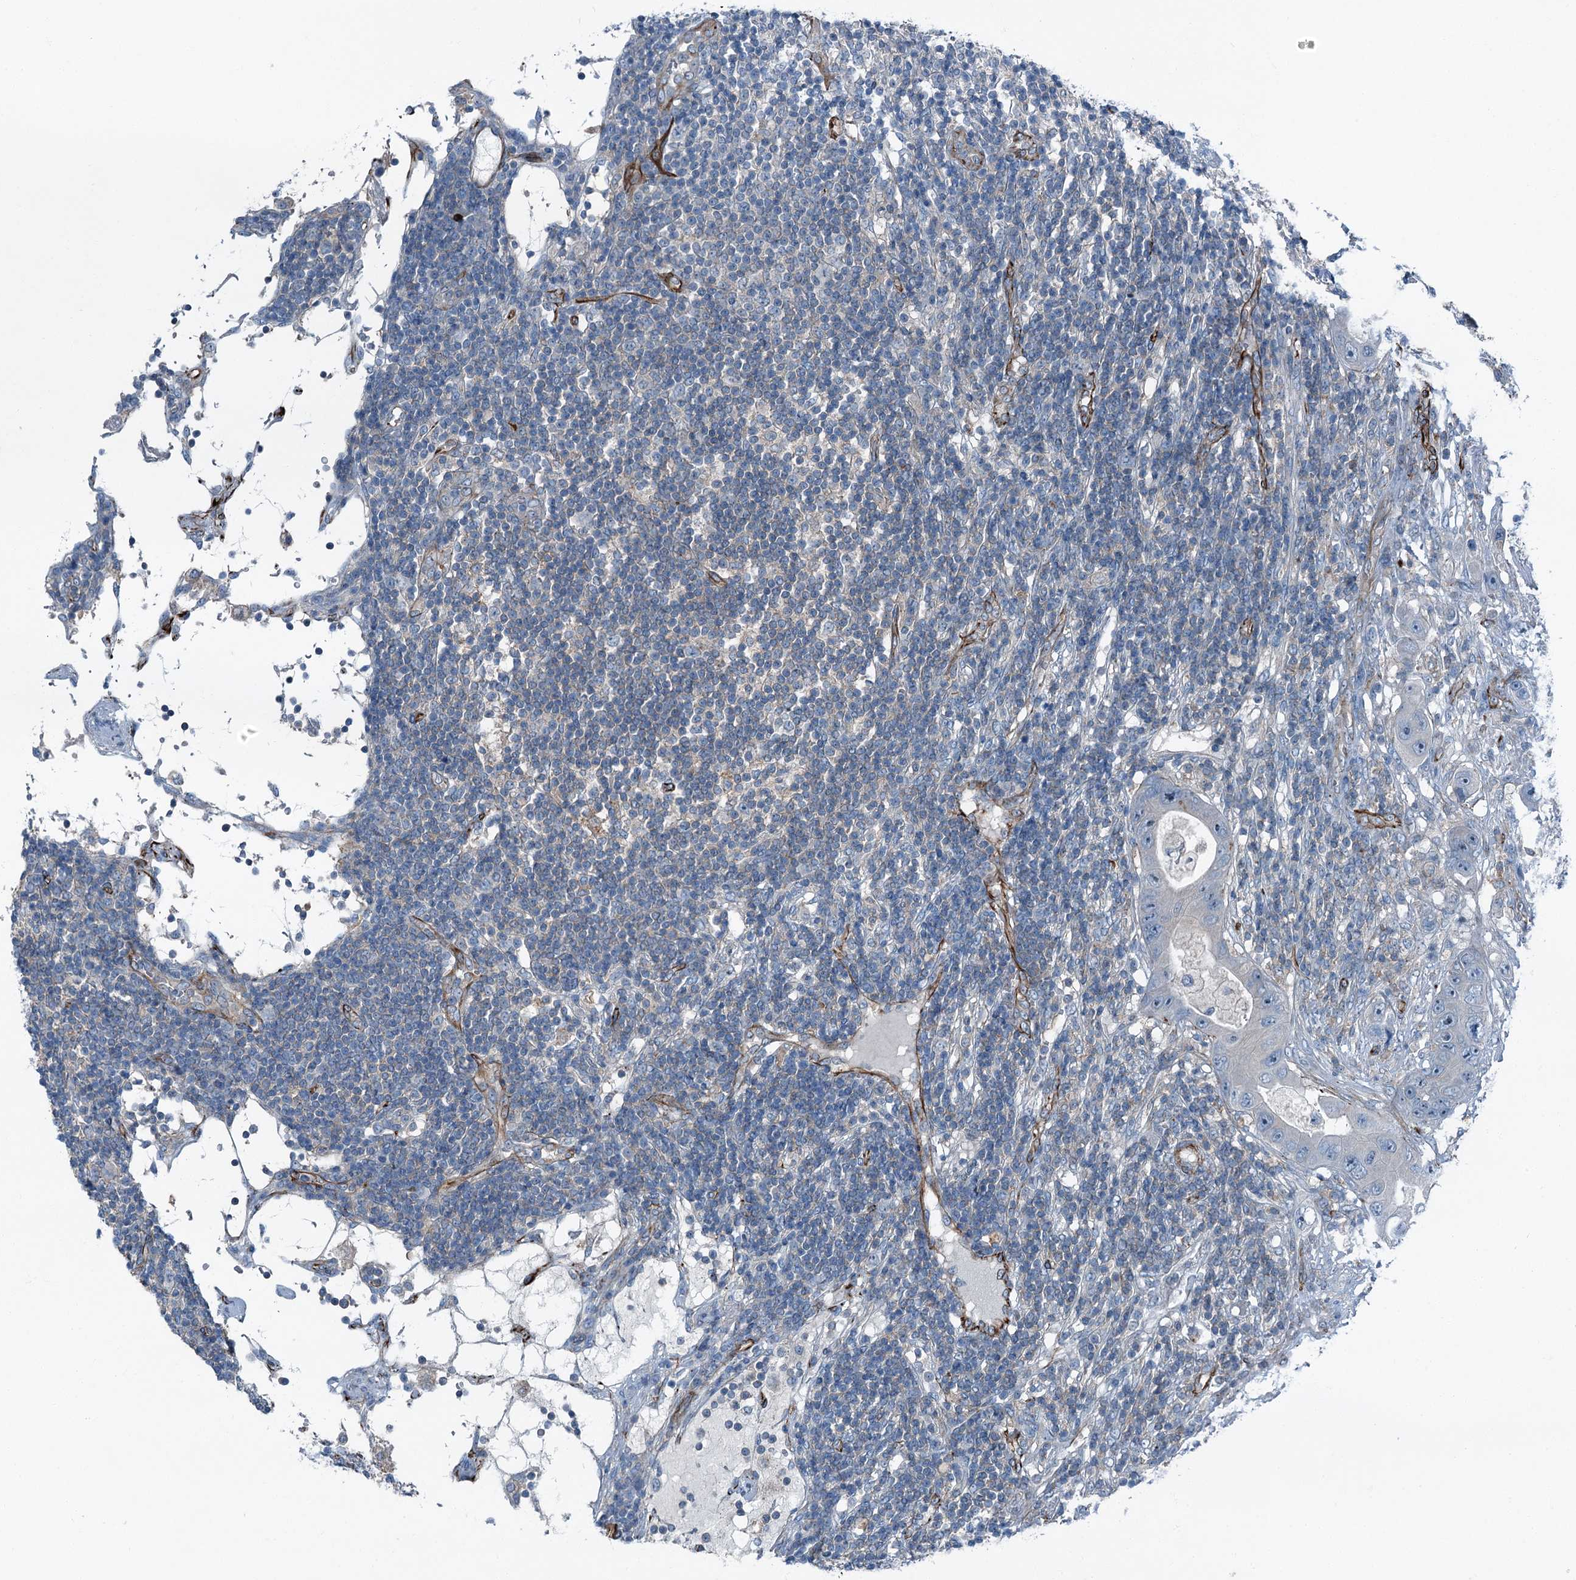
{"staining": {"intensity": "negative", "quantity": "none", "location": "none"}, "tissue": "colorectal cancer", "cell_type": "Tumor cells", "image_type": "cancer", "snomed": [{"axis": "morphology", "description": "Adenocarcinoma, NOS"}, {"axis": "topography", "description": "Colon"}], "caption": "The micrograph displays no staining of tumor cells in colorectal adenocarcinoma. Nuclei are stained in blue.", "gene": "AXL", "patient": {"sex": "female", "age": 46}}